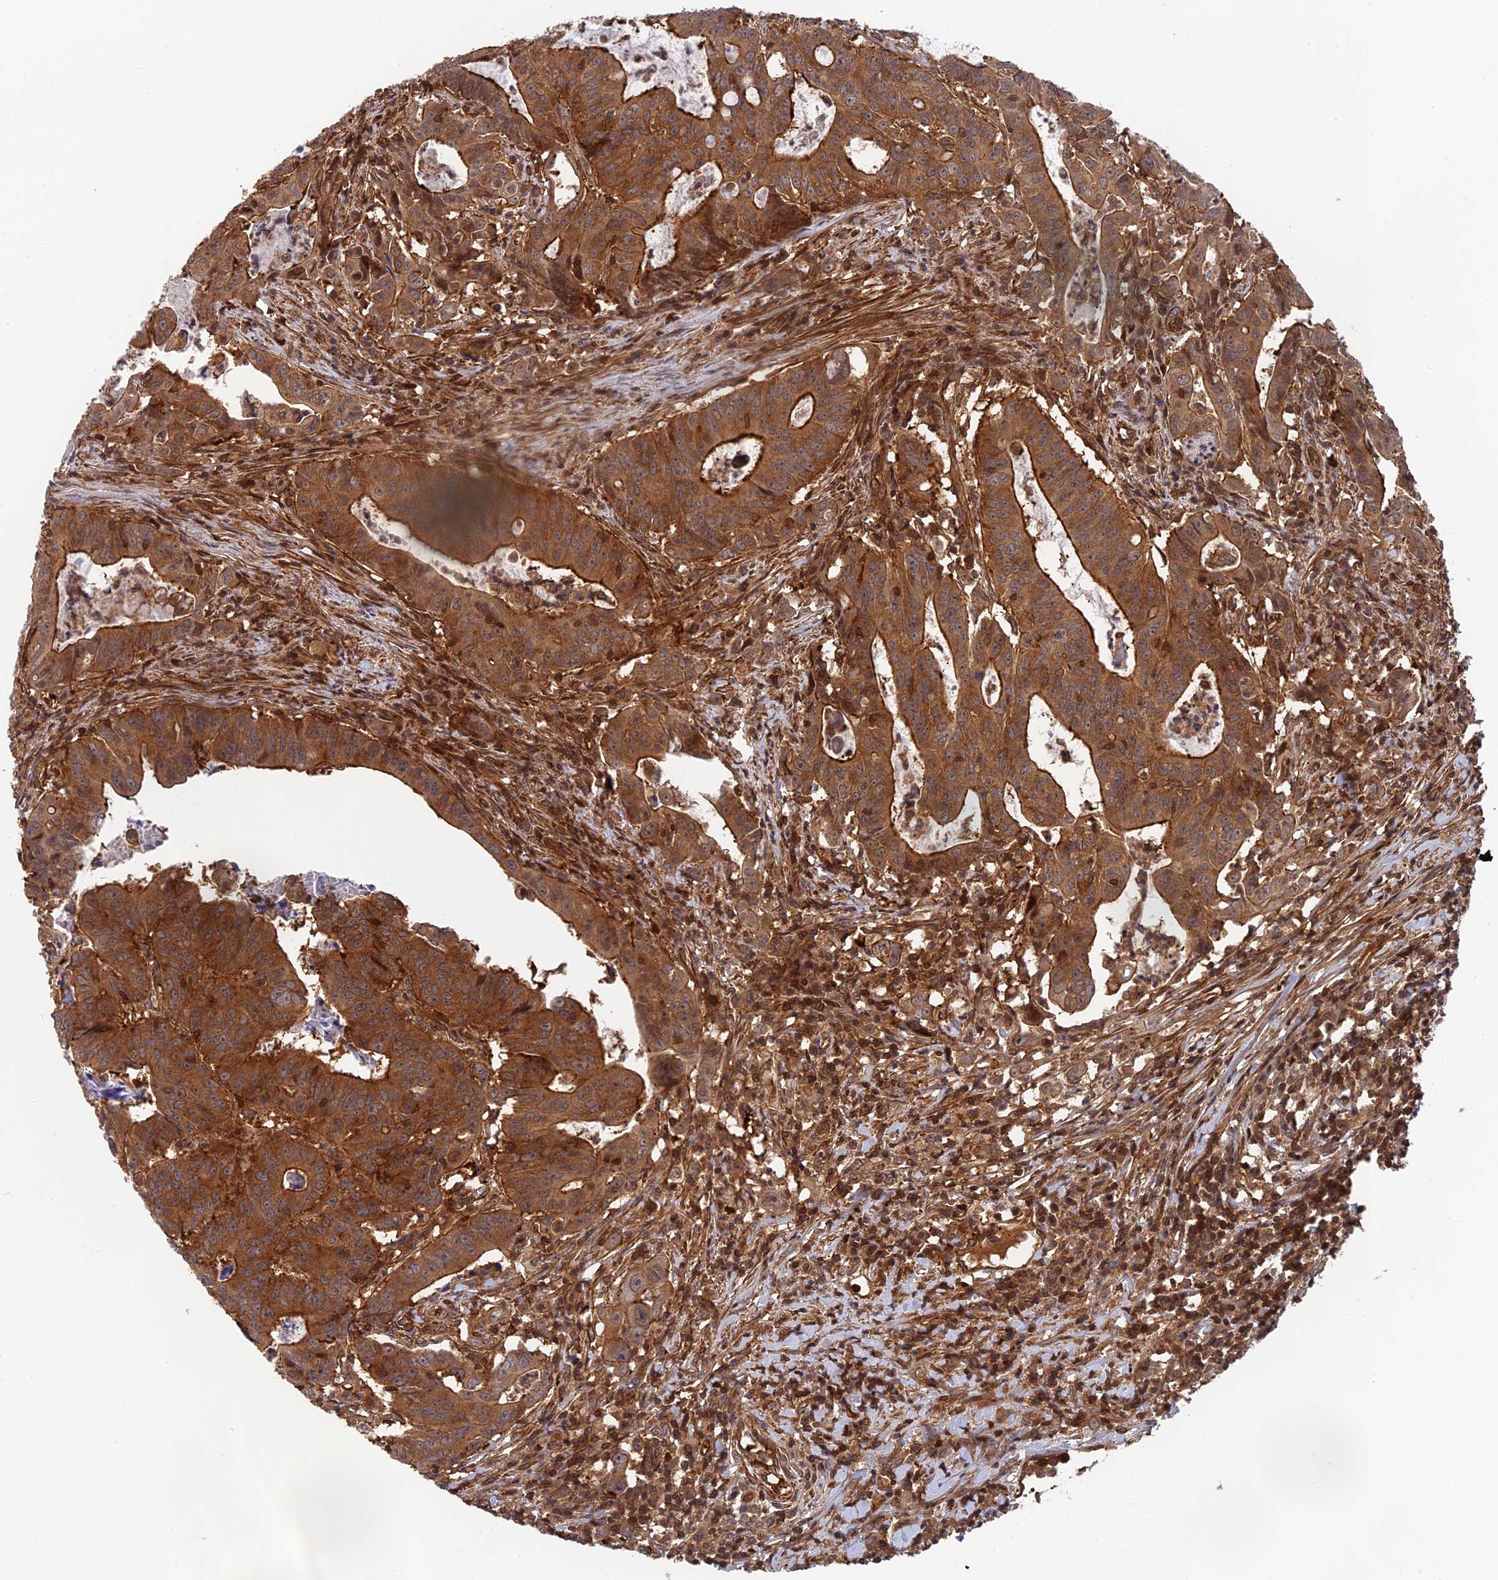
{"staining": {"intensity": "strong", "quantity": ">75%", "location": "cytoplasmic/membranous"}, "tissue": "colorectal cancer", "cell_type": "Tumor cells", "image_type": "cancer", "snomed": [{"axis": "morphology", "description": "Adenocarcinoma, NOS"}, {"axis": "topography", "description": "Rectum"}], "caption": "DAB (3,3'-diaminobenzidine) immunohistochemical staining of adenocarcinoma (colorectal) demonstrates strong cytoplasmic/membranous protein staining in approximately >75% of tumor cells. (DAB (3,3'-diaminobenzidine) IHC, brown staining for protein, blue staining for nuclei).", "gene": "OSBPL1A", "patient": {"sex": "male", "age": 69}}